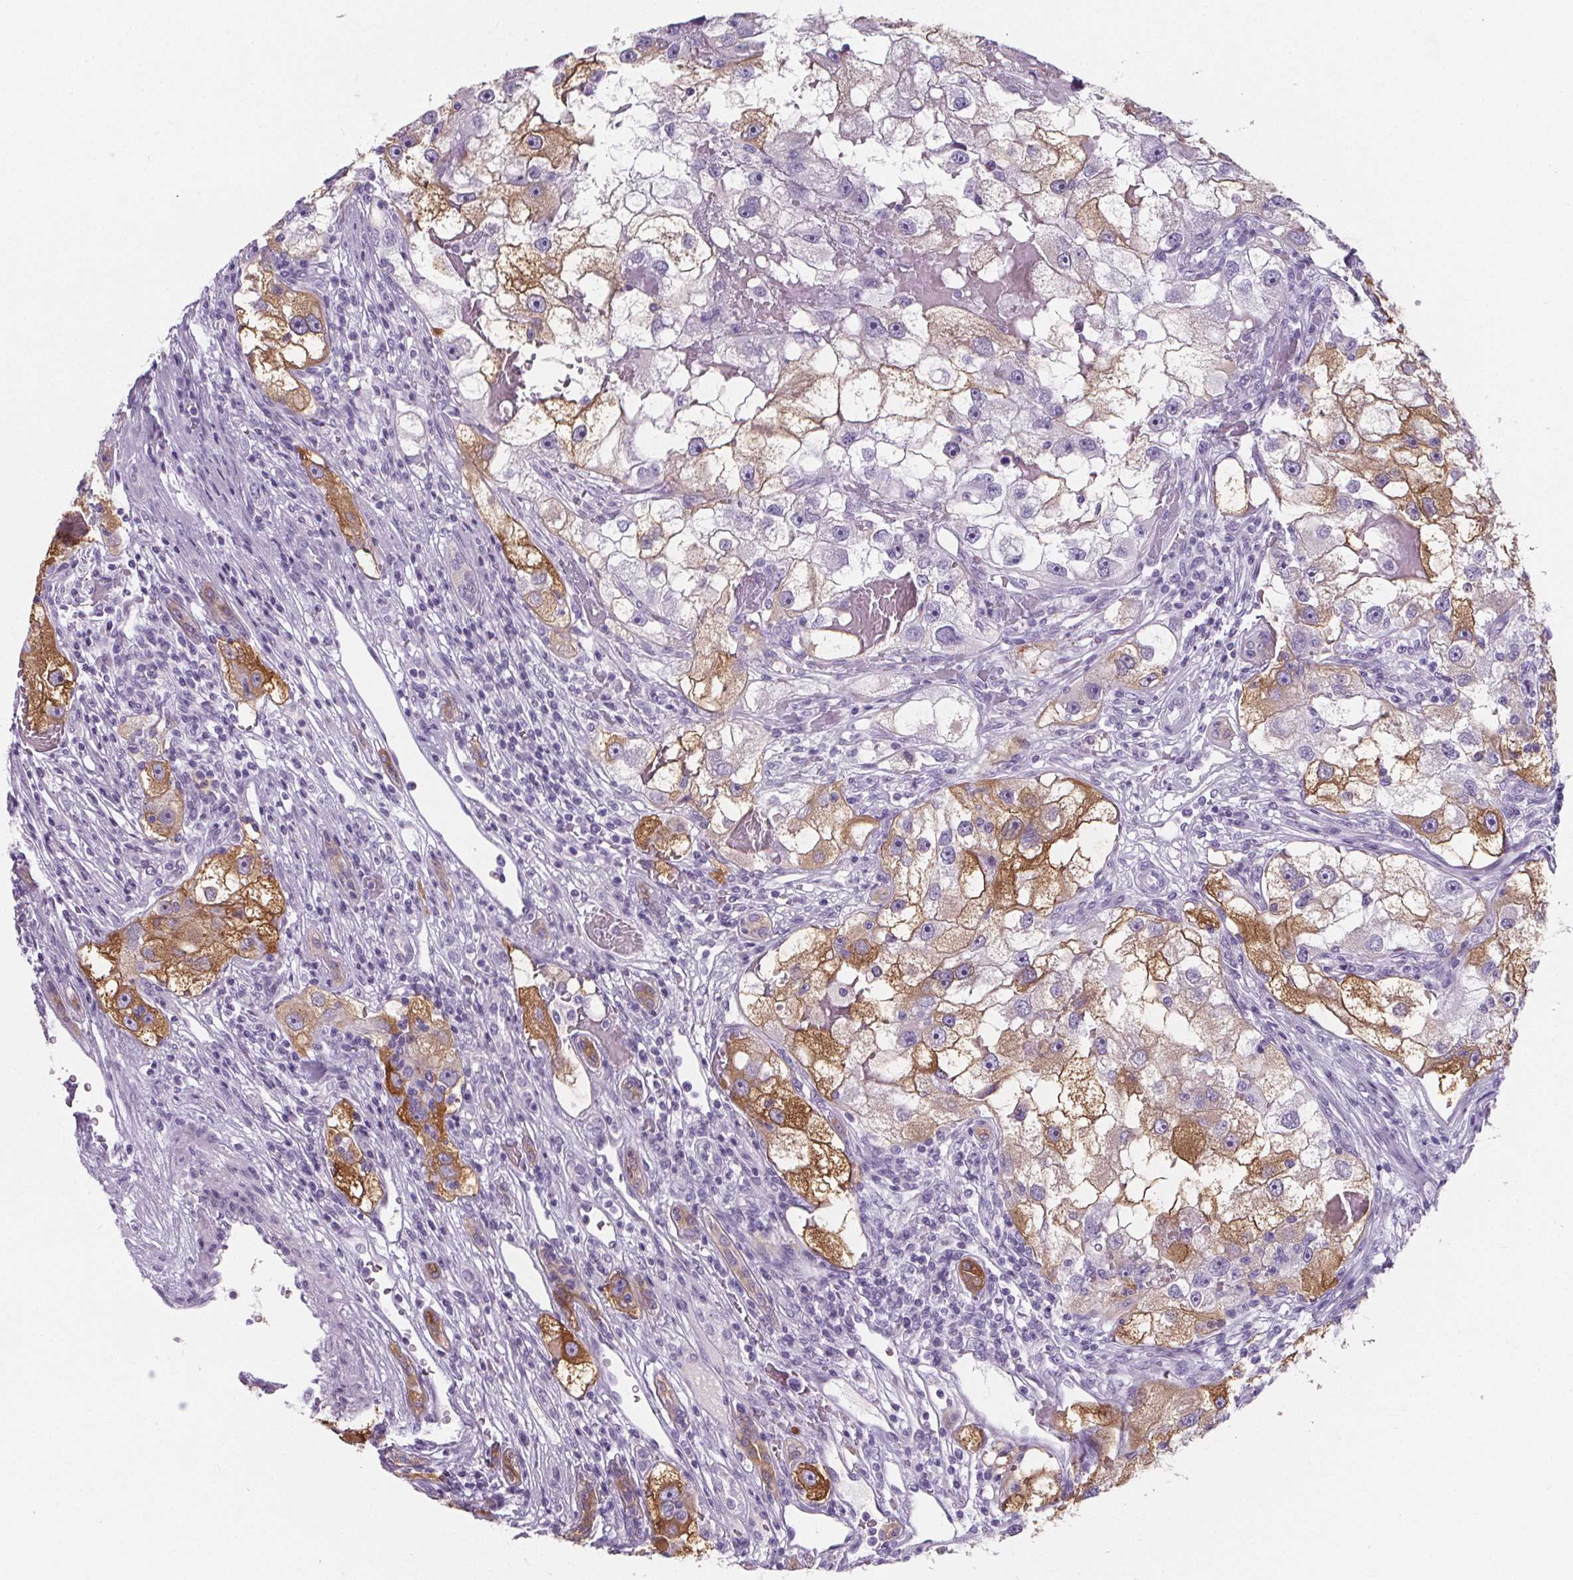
{"staining": {"intensity": "moderate", "quantity": "25%-75%", "location": "cytoplasmic/membranous"}, "tissue": "renal cancer", "cell_type": "Tumor cells", "image_type": "cancer", "snomed": [{"axis": "morphology", "description": "Adenocarcinoma, NOS"}, {"axis": "topography", "description": "Kidney"}], "caption": "Protein expression analysis of renal cancer (adenocarcinoma) reveals moderate cytoplasmic/membranous staining in approximately 25%-75% of tumor cells. (Brightfield microscopy of DAB IHC at high magnification).", "gene": "ADRB1", "patient": {"sex": "male", "age": 63}}